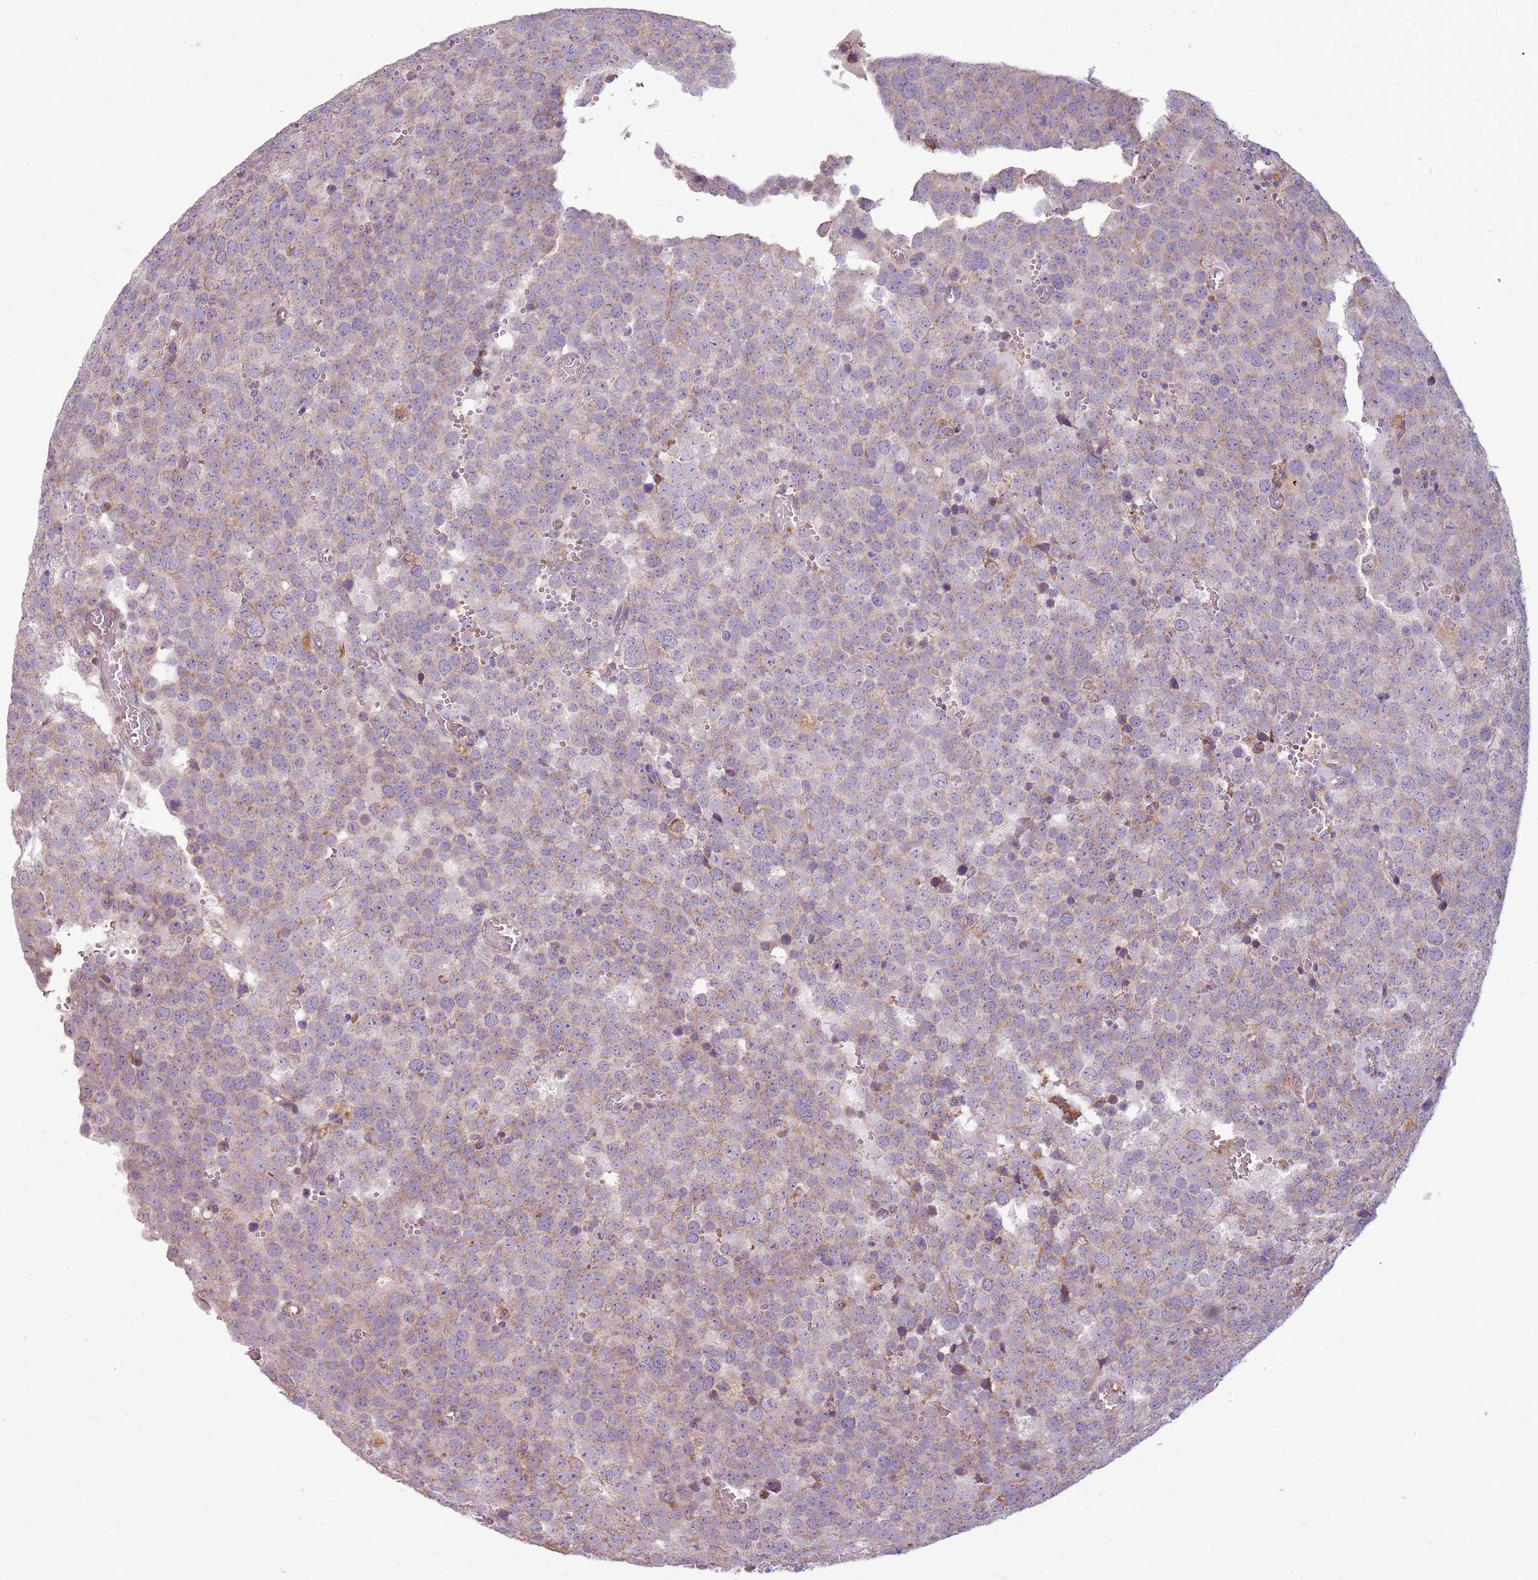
{"staining": {"intensity": "weak", "quantity": "25%-75%", "location": "cytoplasmic/membranous"}, "tissue": "testis cancer", "cell_type": "Tumor cells", "image_type": "cancer", "snomed": [{"axis": "morphology", "description": "Normal tissue, NOS"}, {"axis": "morphology", "description": "Seminoma, NOS"}, {"axis": "topography", "description": "Testis"}], "caption": "Protein analysis of seminoma (testis) tissue demonstrates weak cytoplasmic/membranous expression in approximately 25%-75% of tumor cells.", "gene": "ZNF530", "patient": {"sex": "male", "age": 71}}